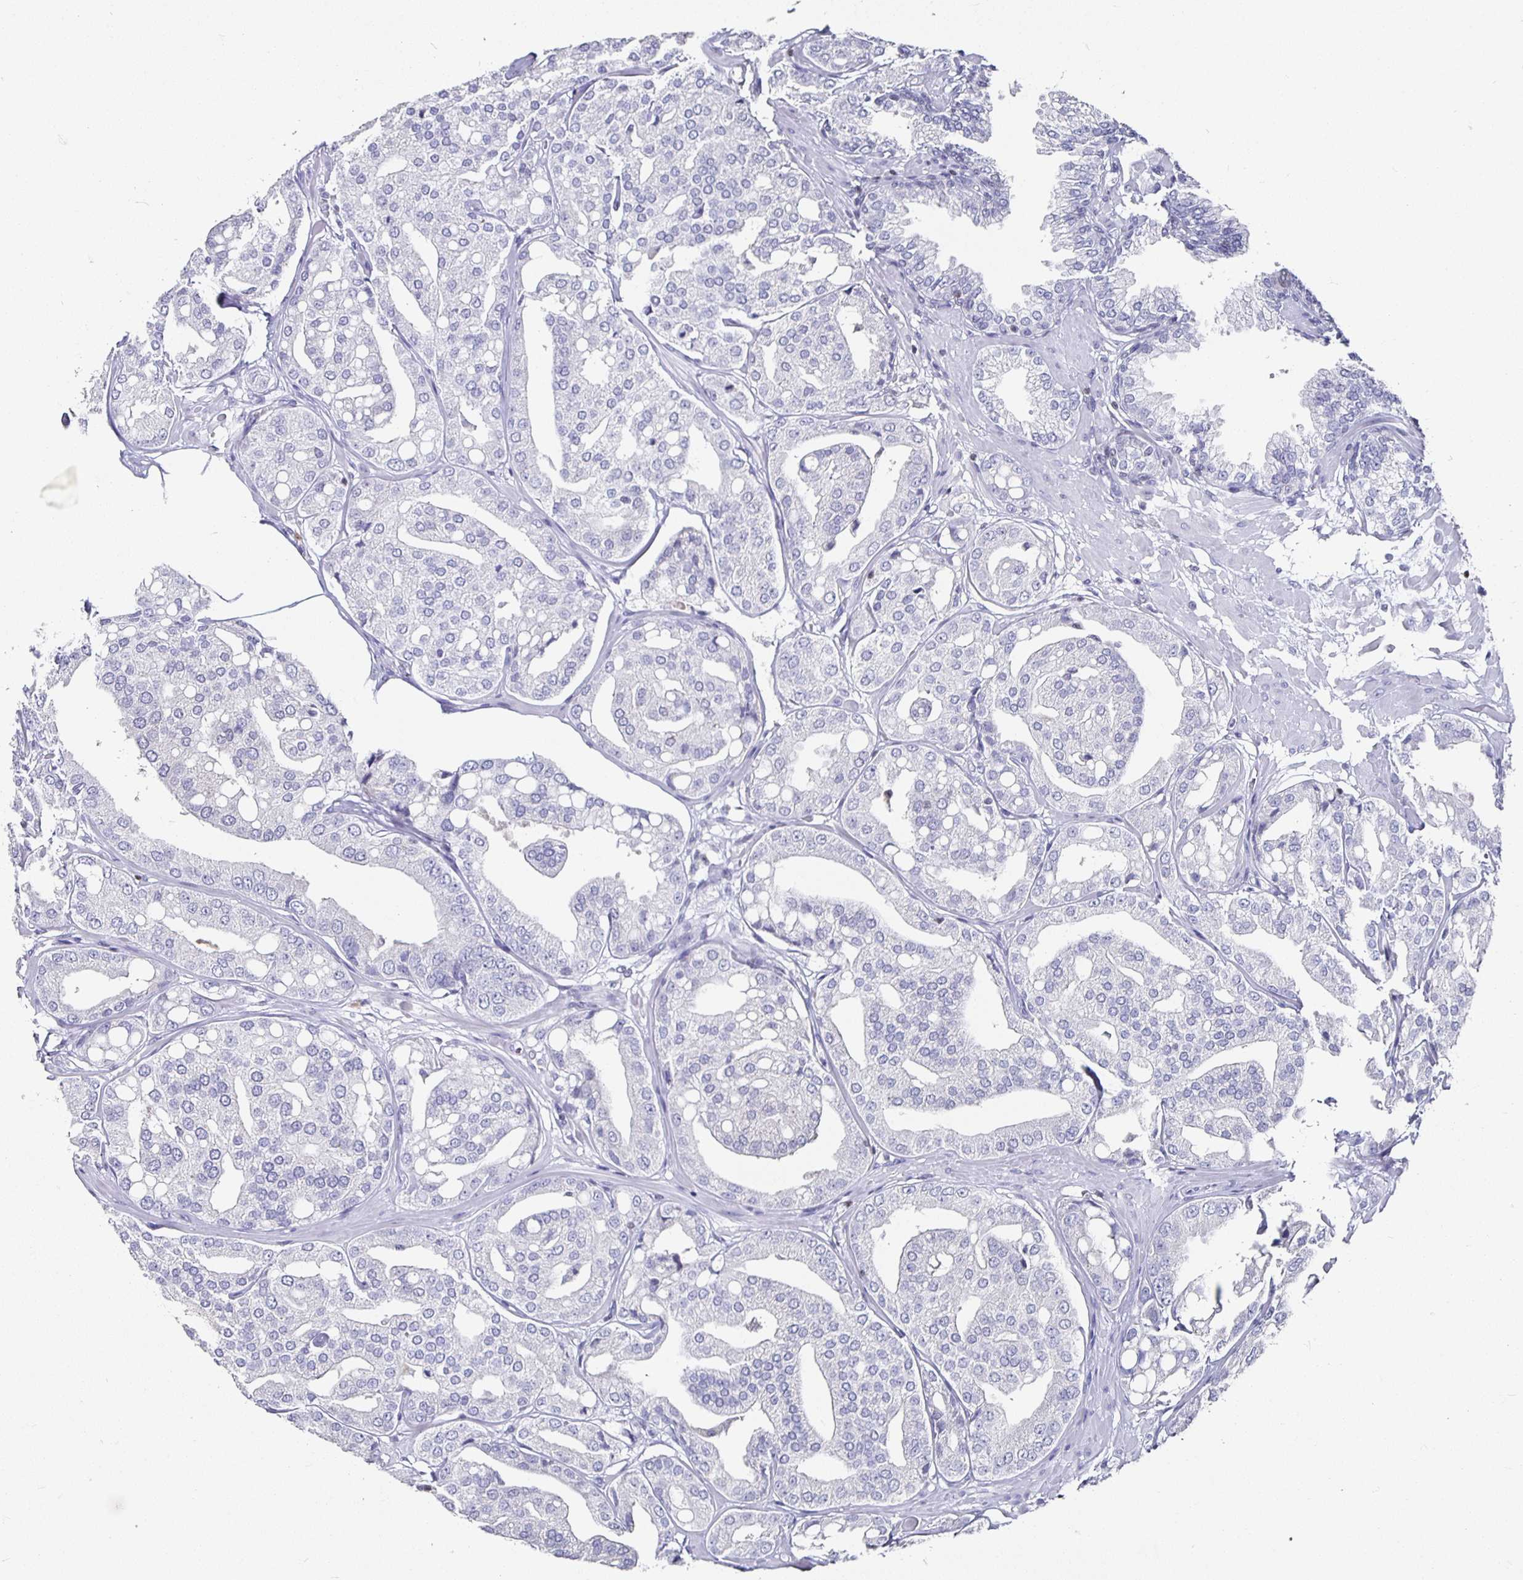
{"staining": {"intensity": "negative", "quantity": "none", "location": "none"}, "tissue": "renal cancer", "cell_type": "Tumor cells", "image_type": "cancer", "snomed": [{"axis": "morphology", "description": "Adenocarcinoma, NOS"}, {"axis": "topography", "description": "Urinary bladder"}], "caption": "IHC of renal adenocarcinoma reveals no staining in tumor cells.", "gene": "RUNX2", "patient": {"sex": "male", "age": 61}}